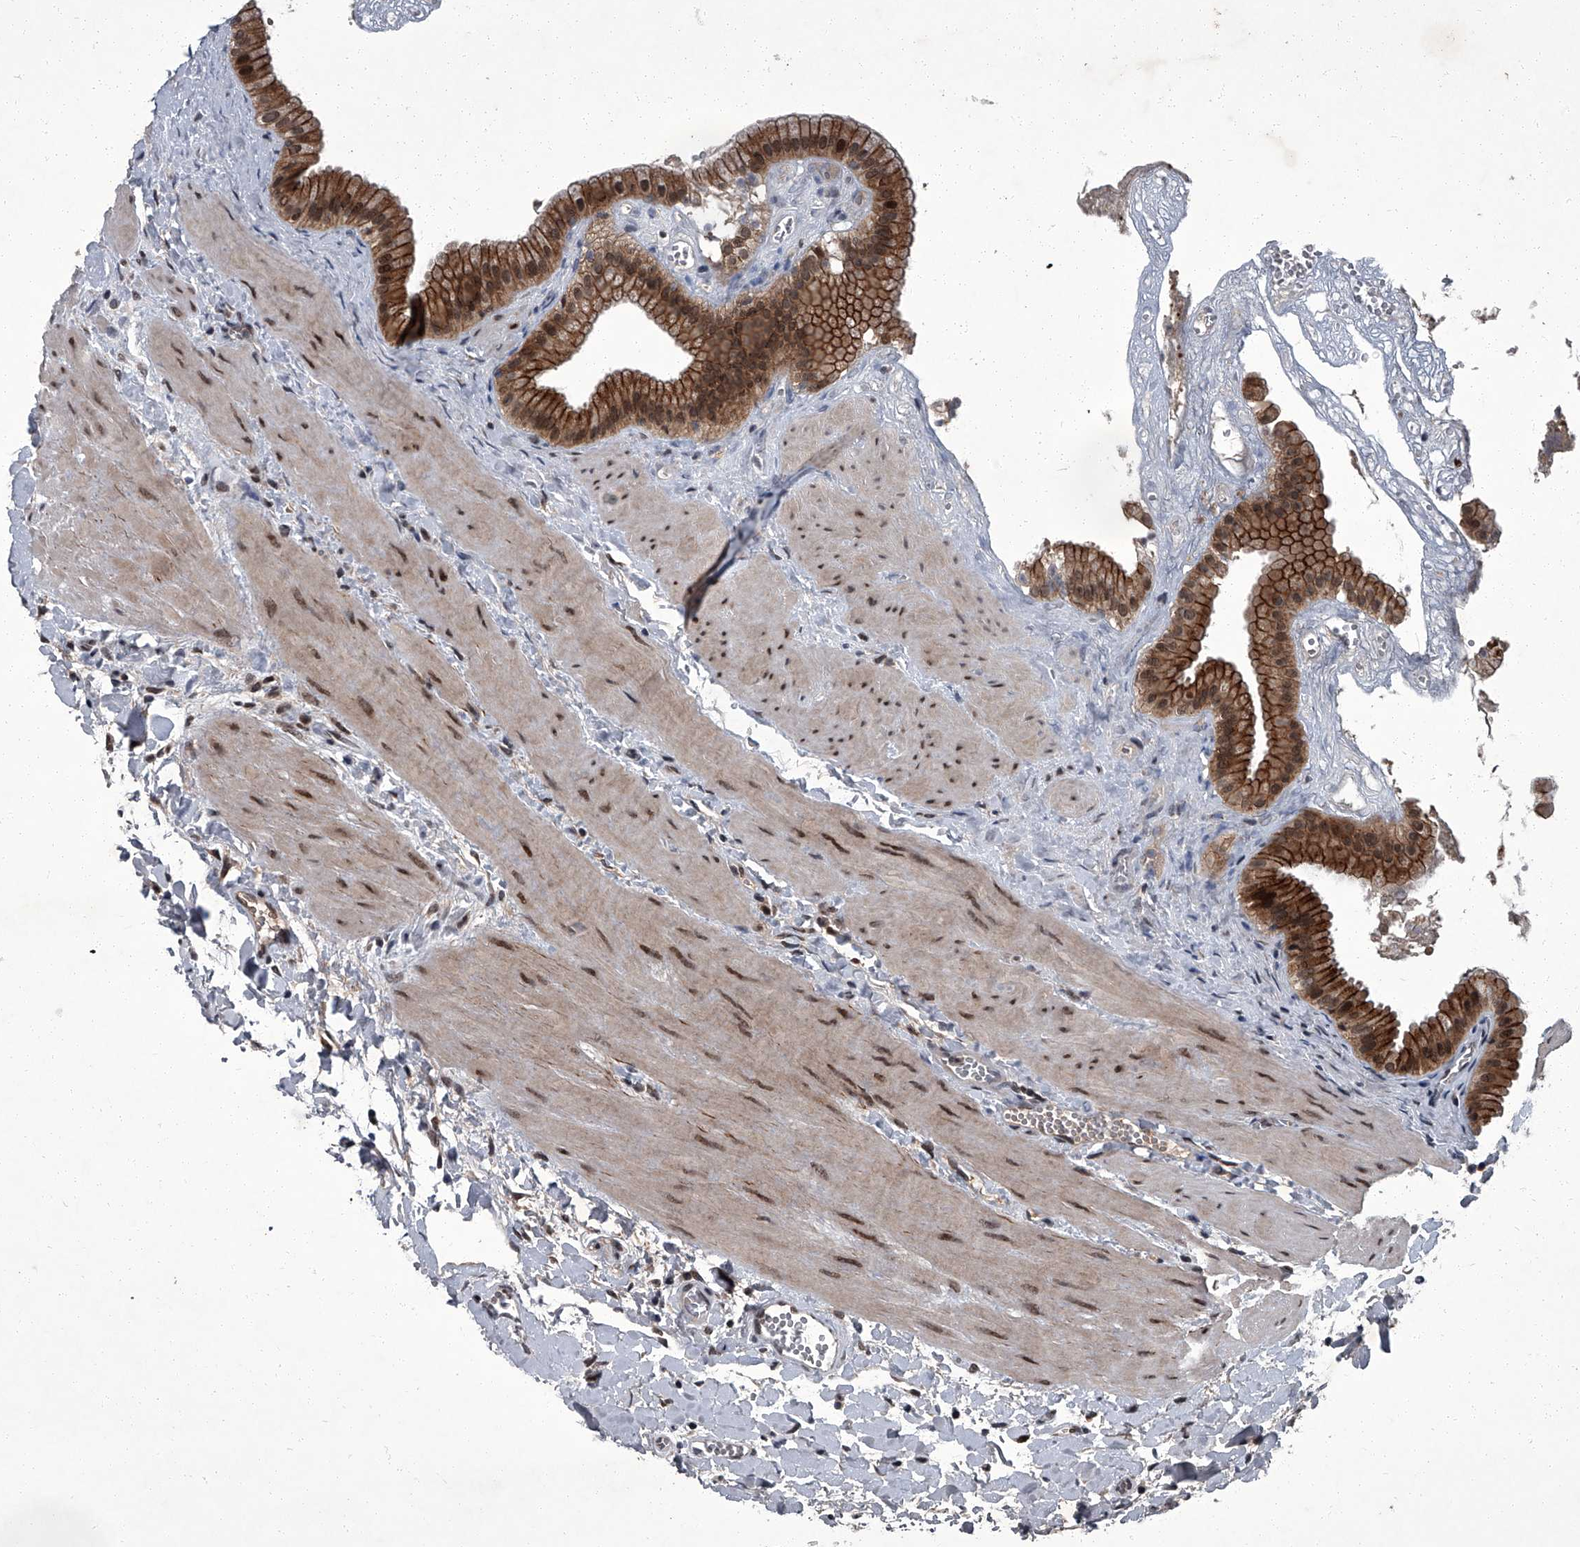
{"staining": {"intensity": "moderate", "quantity": ">75%", "location": "cytoplasmic/membranous,nuclear"}, "tissue": "gallbladder", "cell_type": "Glandular cells", "image_type": "normal", "snomed": [{"axis": "morphology", "description": "Normal tissue, NOS"}, {"axis": "topography", "description": "Gallbladder"}], "caption": "Immunohistochemical staining of normal gallbladder reveals >75% levels of moderate cytoplasmic/membranous,nuclear protein staining in approximately >75% of glandular cells.", "gene": "ZNF518B", "patient": {"sex": "male", "age": 55}}